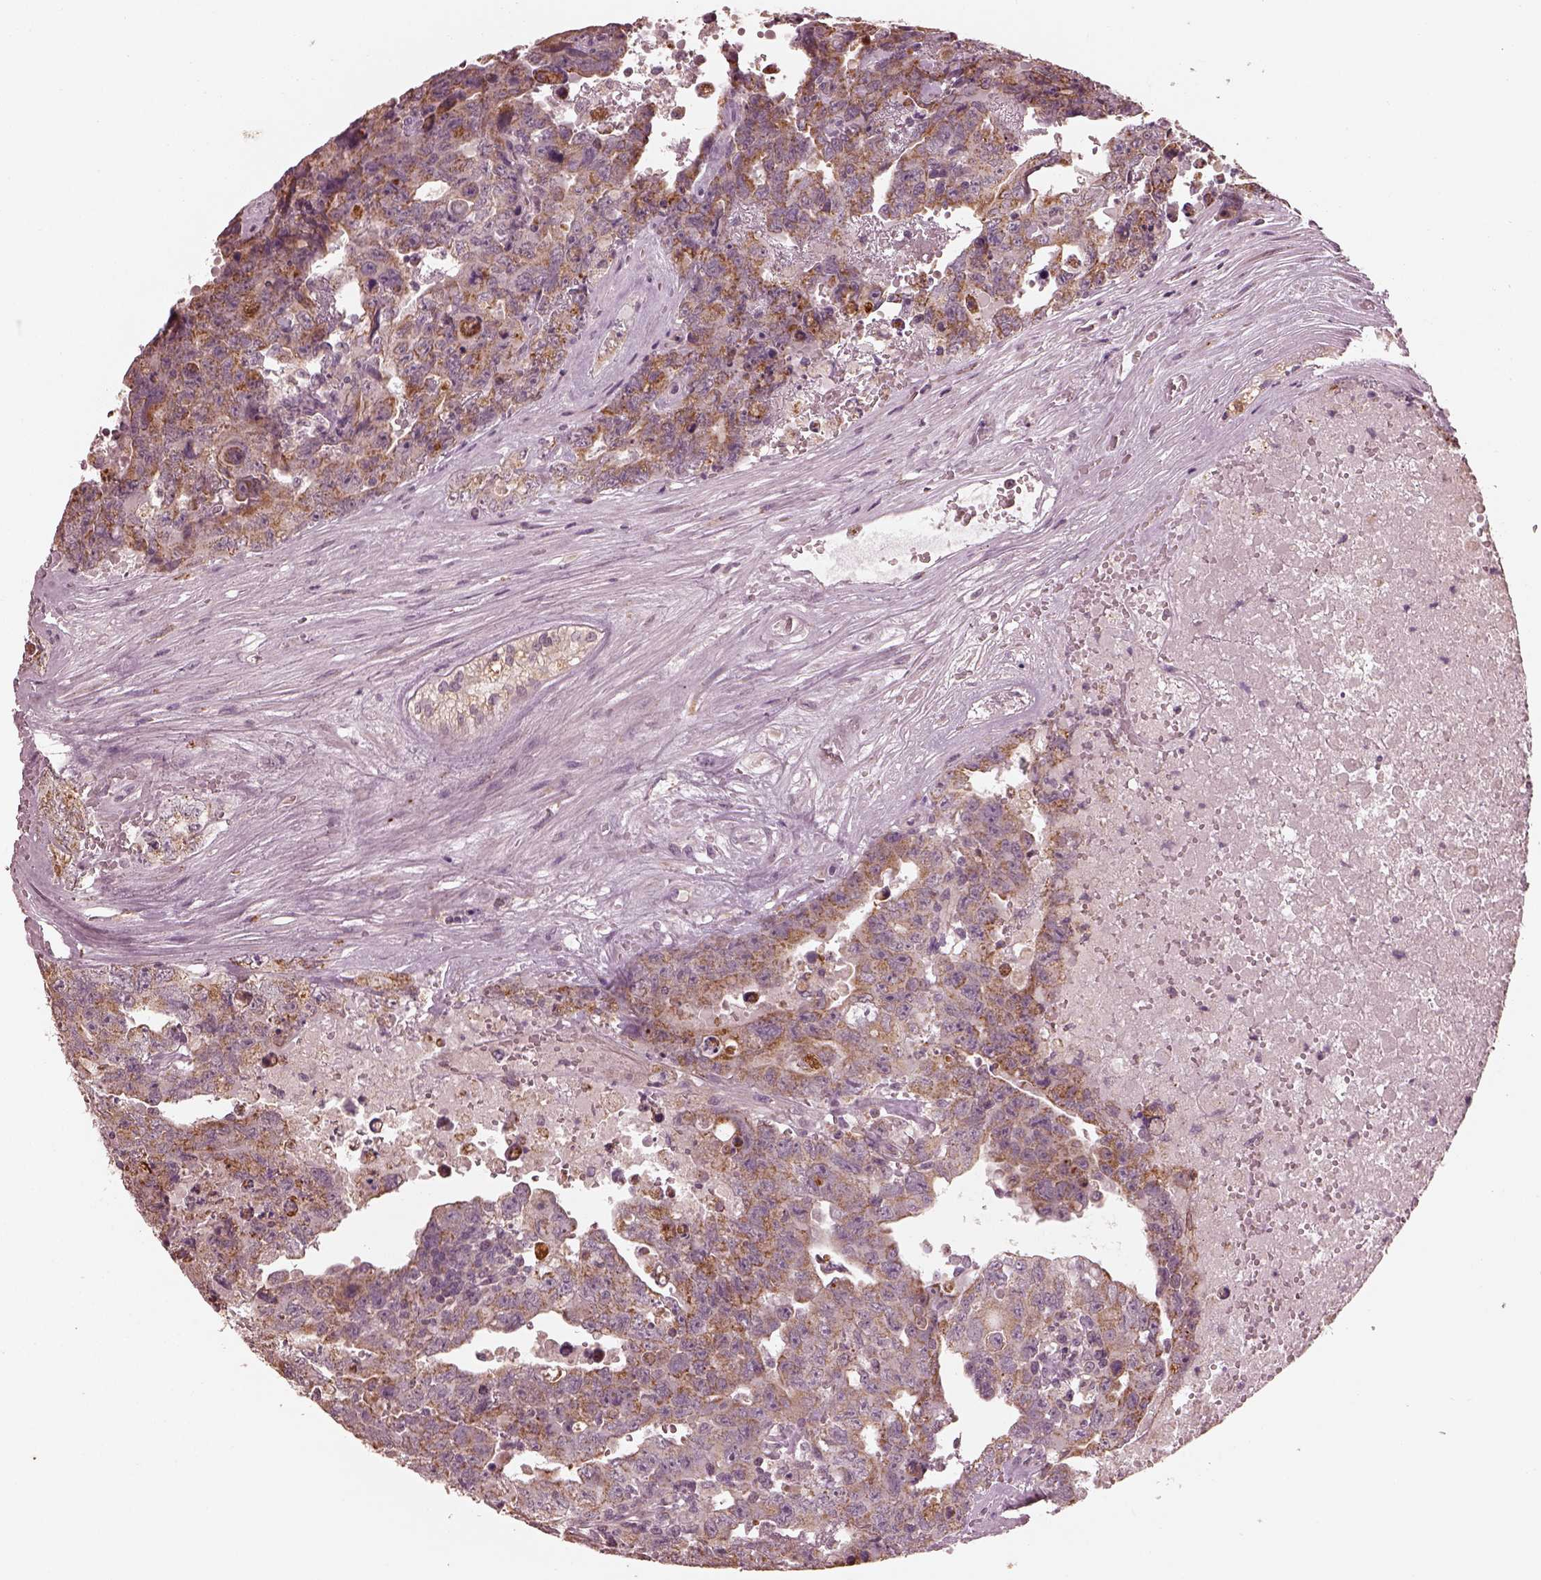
{"staining": {"intensity": "moderate", "quantity": "25%-75%", "location": "cytoplasmic/membranous"}, "tissue": "testis cancer", "cell_type": "Tumor cells", "image_type": "cancer", "snomed": [{"axis": "morphology", "description": "Carcinoma, Embryonal, NOS"}, {"axis": "topography", "description": "Testis"}], "caption": "Immunohistochemistry (IHC) (DAB) staining of testis cancer demonstrates moderate cytoplasmic/membranous protein staining in about 25%-75% of tumor cells.", "gene": "SLC25A46", "patient": {"sex": "male", "age": 24}}